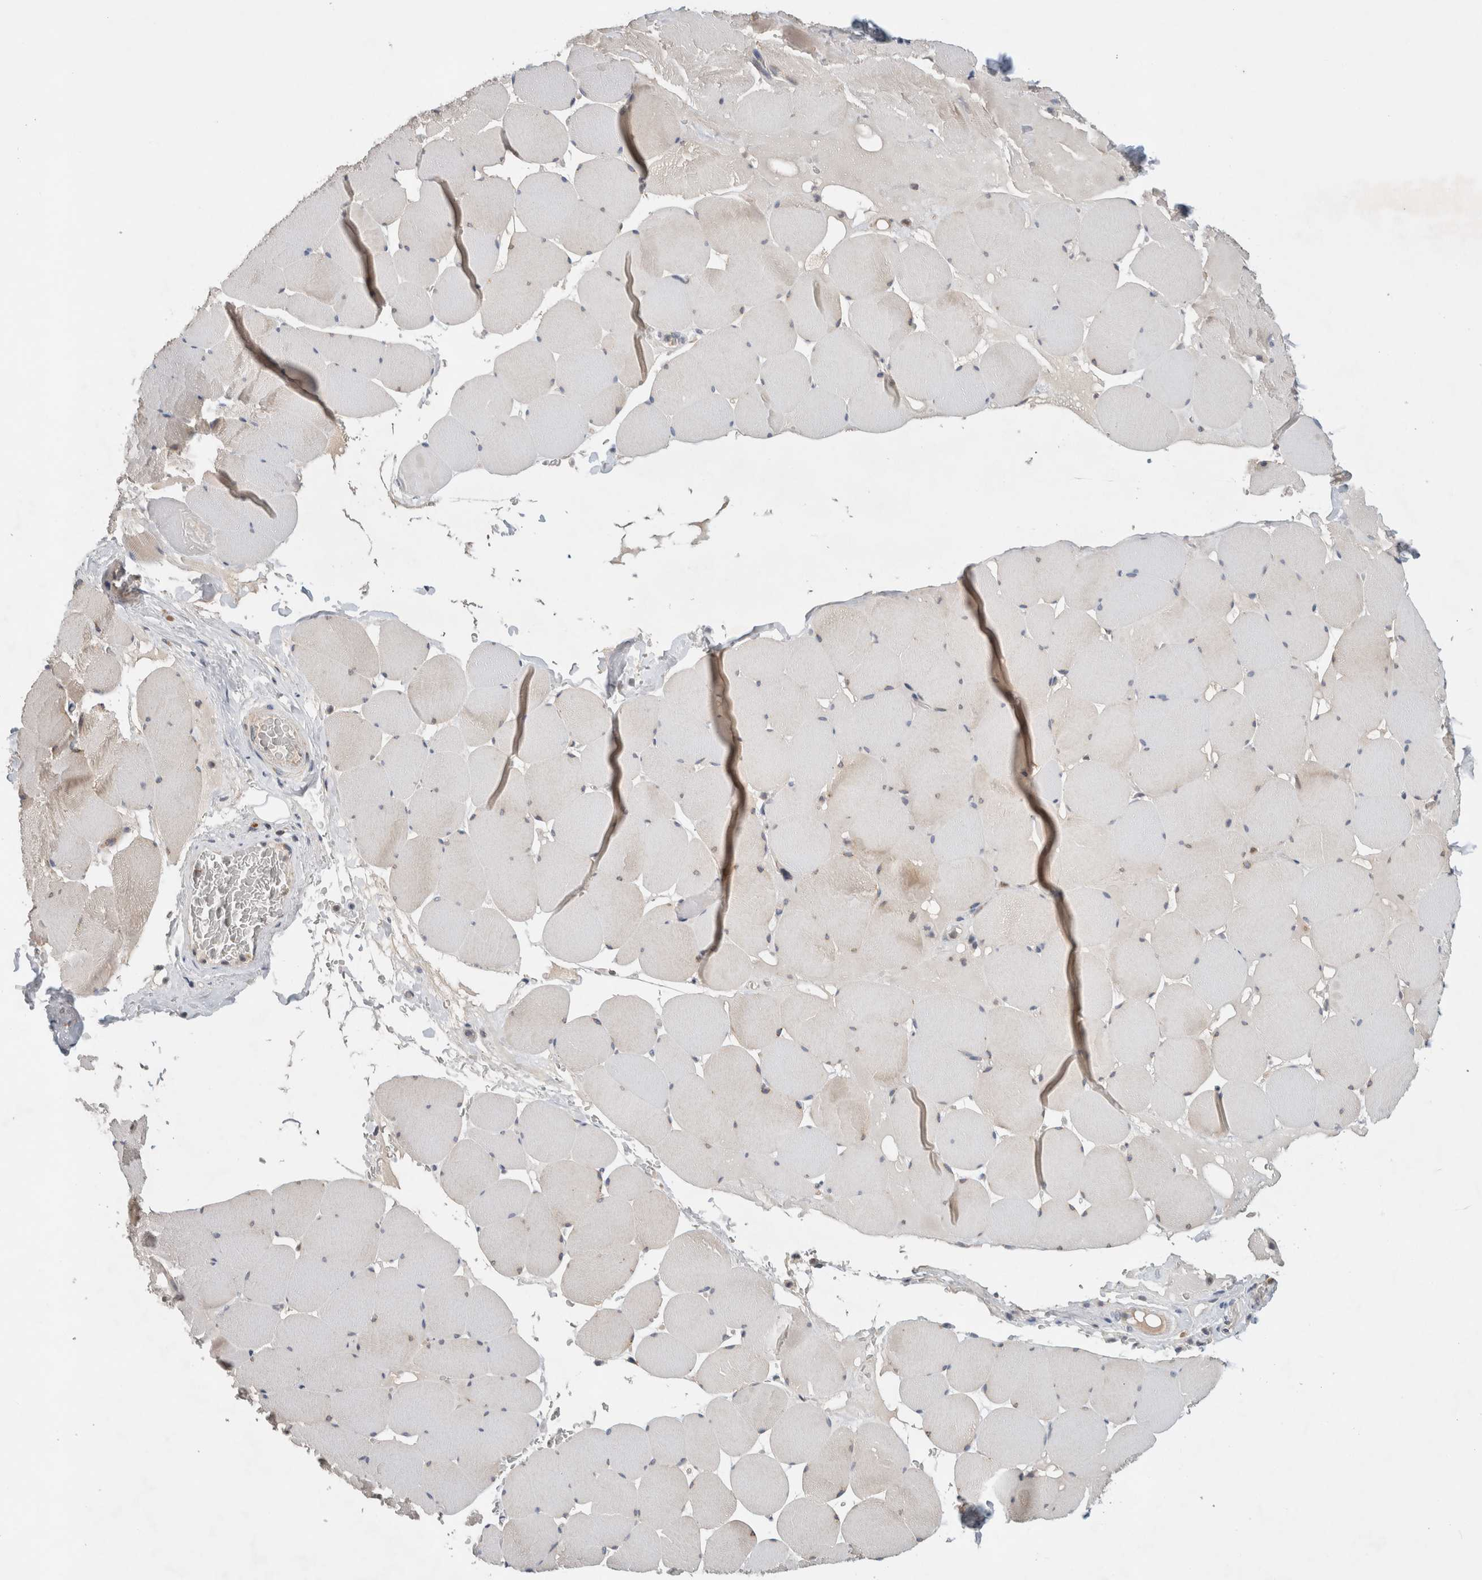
{"staining": {"intensity": "strong", "quantity": "25%-75%", "location": "cytoplasmic/membranous"}, "tissue": "skeletal muscle", "cell_type": "Myocytes", "image_type": "normal", "snomed": [{"axis": "morphology", "description": "Normal tissue, NOS"}, {"axis": "topography", "description": "Skeletal muscle"}], "caption": "The image exhibits staining of benign skeletal muscle, revealing strong cytoplasmic/membranous protein staining (brown color) within myocytes.", "gene": "AMPD1", "patient": {"sex": "male", "age": 62}}